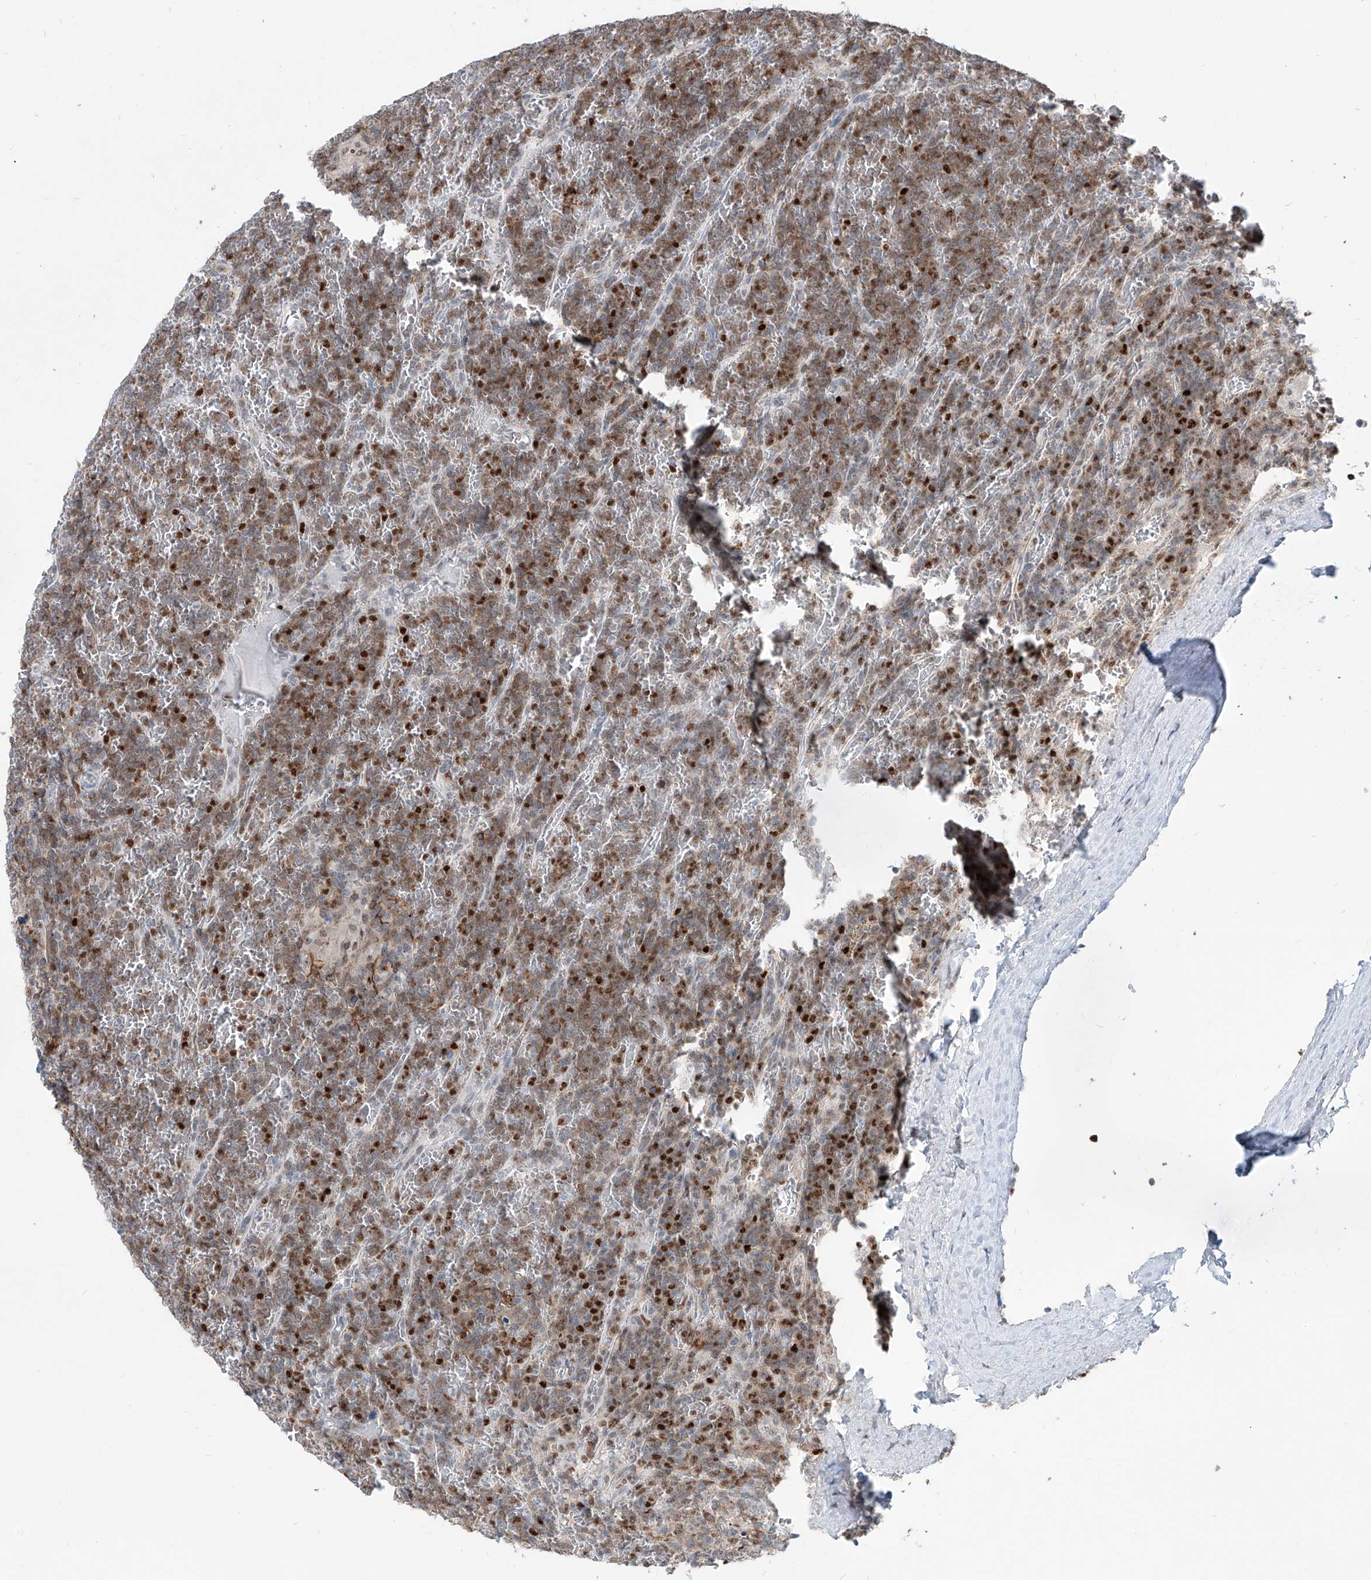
{"staining": {"intensity": "moderate", "quantity": ">75%", "location": "cytoplasmic/membranous,nuclear"}, "tissue": "lymphoma", "cell_type": "Tumor cells", "image_type": "cancer", "snomed": [{"axis": "morphology", "description": "Malignant lymphoma, non-Hodgkin's type, Low grade"}, {"axis": "topography", "description": "Spleen"}], "caption": "Lymphoma was stained to show a protein in brown. There is medium levels of moderate cytoplasmic/membranous and nuclear expression in about >75% of tumor cells.", "gene": "ZBTB48", "patient": {"sex": "female", "age": 19}}